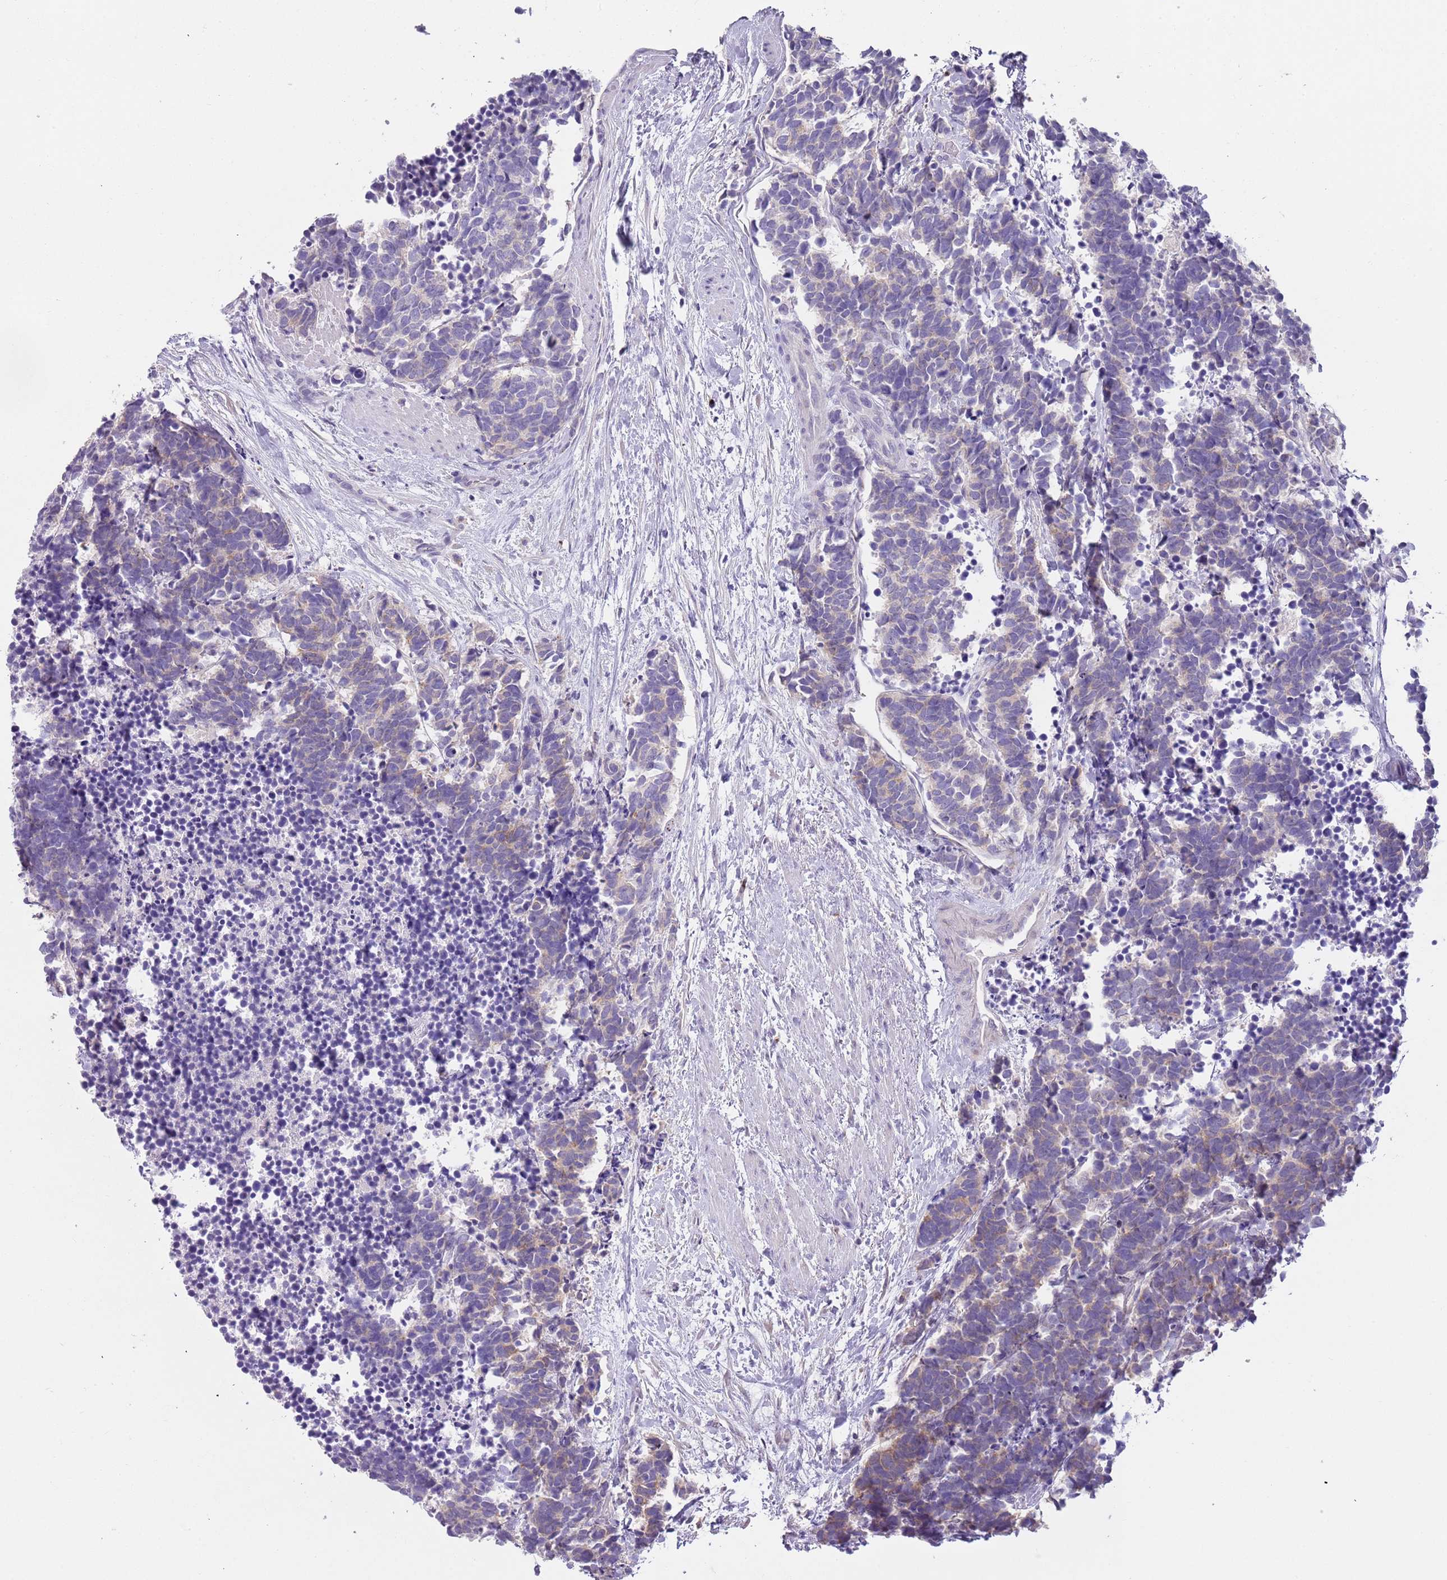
{"staining": {"intensity": "weak", "quantity": "<25%", "location": "cytoplasmic/membranous"}, "tissue": "carcinoid", "cell_type": "Tumor cells", "image_type": "cancer", "snomed": [{"axis": "morphology", "description": "Carcinoma, NOS"}, {"axis": "morphology", "description": "Carcinoid, malignant, NOS"}, {"axis": "topography", "description": "Prostate"}], "caption": "There is no significant staining in tumor cells of carcinoid. The staining is performed using DAB brown chromogen with nuclei counter-stained in using hematoxylin.", "gene": "C2CD3", "patient": {"sex": "male", "age": 57}}